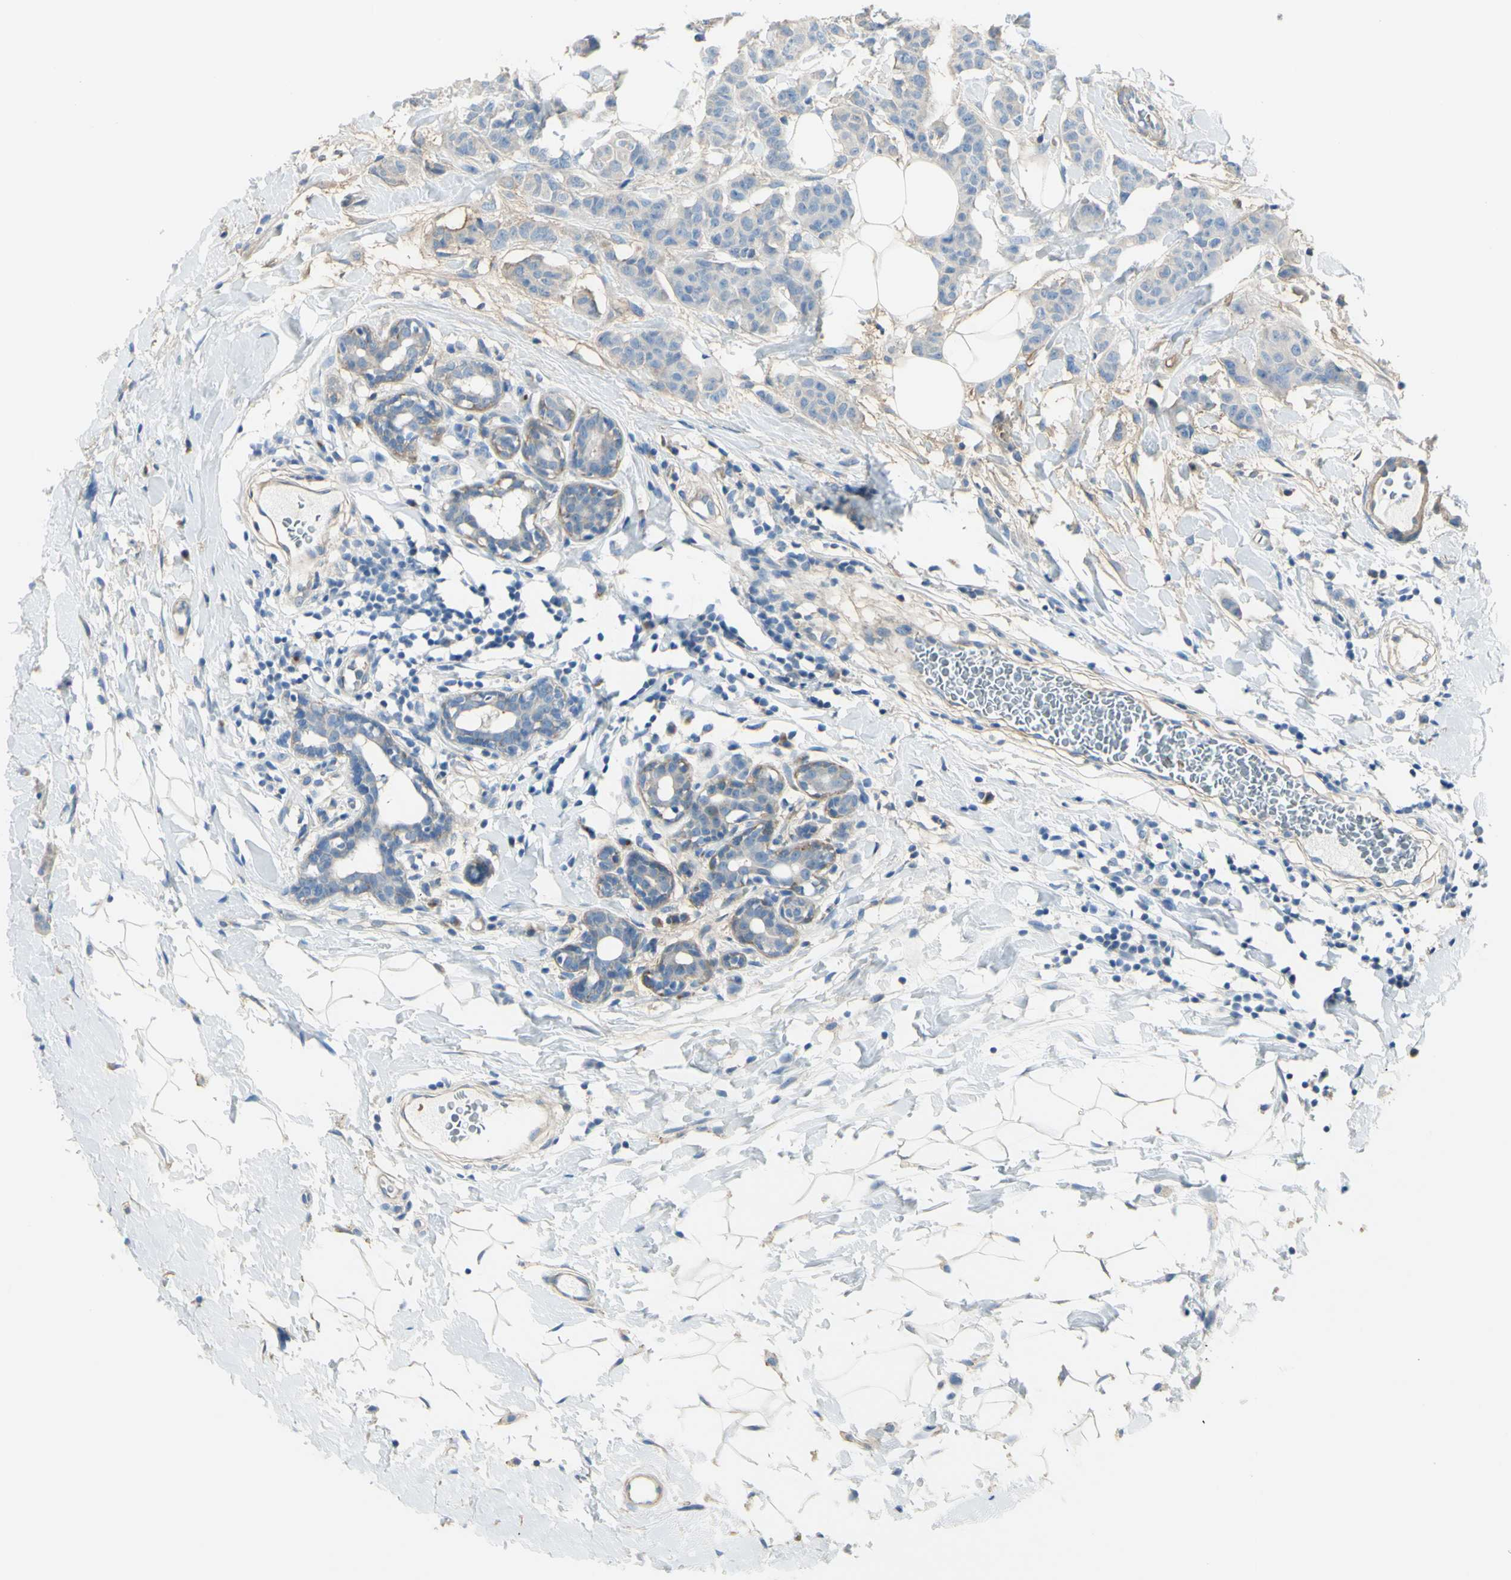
{"staining": {"intensity": "negative", "quantity": "none", "location": "none"}, "tissue": "breast cancer", "cell_type": "Tumor cells", "image_type": "cancer", "snomed": [{"axis": "morphology", "description": "Normal tissue, NOS"}, {"axis": "morphology", "description": "Duct carcinoma"}, {"axis": "topography", "description": "Breast"}], "caption": "High power microscopy image of an immunohistochemistry micrograph of breast intraductal carcinoma, revealing no significant positivity in tumor cells.", "gene": "NCBP2L", "patient": {"sex": "female", "age": 40}}